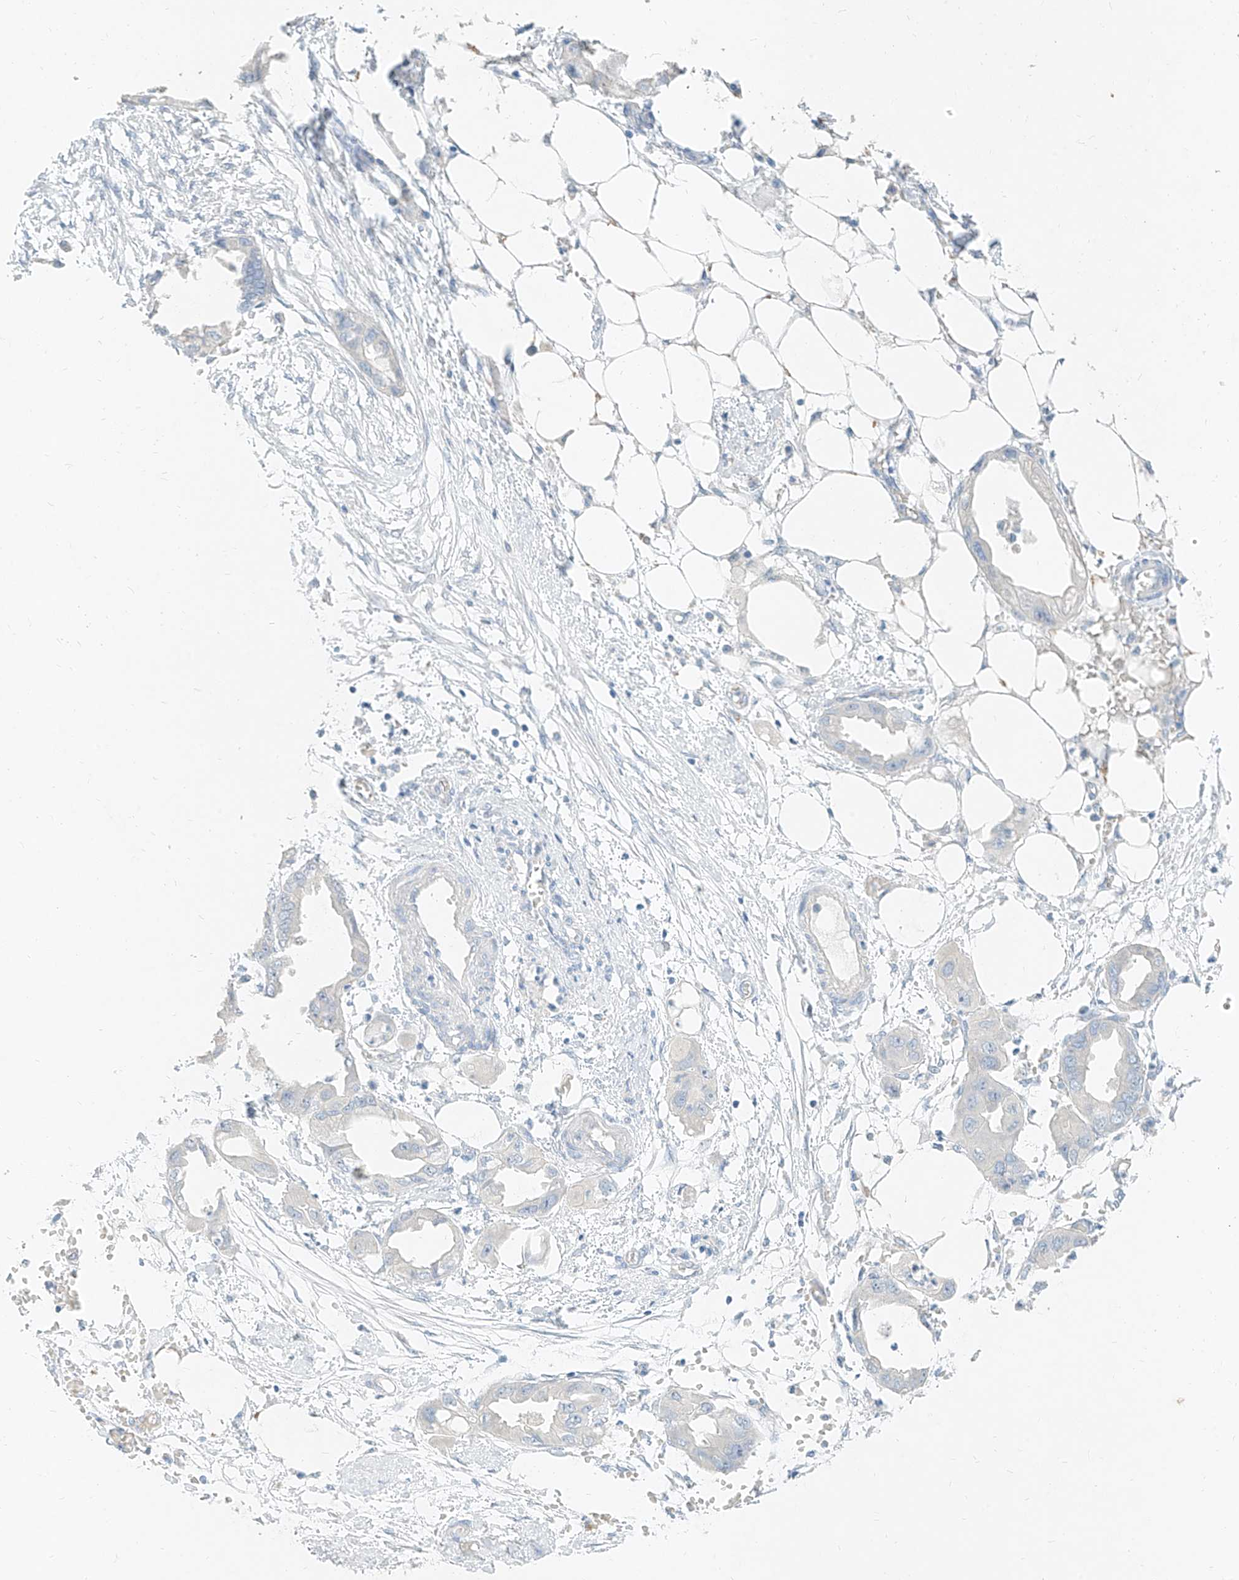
{"staining": {"intensity": "negative", "quantity": "none", "location": "none"}, "tissue": "endometrial cancer", "cell_type": "Tumor cells", "image_type": "cancer", "snomed": [{"axis": "morphology", "description": "Adenocarcinoma, NOS"}, {"axis": "morphology", "description": "Adenocarcinoma, metastatic, NOS"}, {"axis": "topography", "description": "Adipose tissue"}, {"axis": "topography", "description": "Endometrium"}], "caption": "Tumor cells are negative for brown protein staining in endometrial cancer.", "gene": "ZZEF1", "patient": {"sex": "female", "age": 67}}